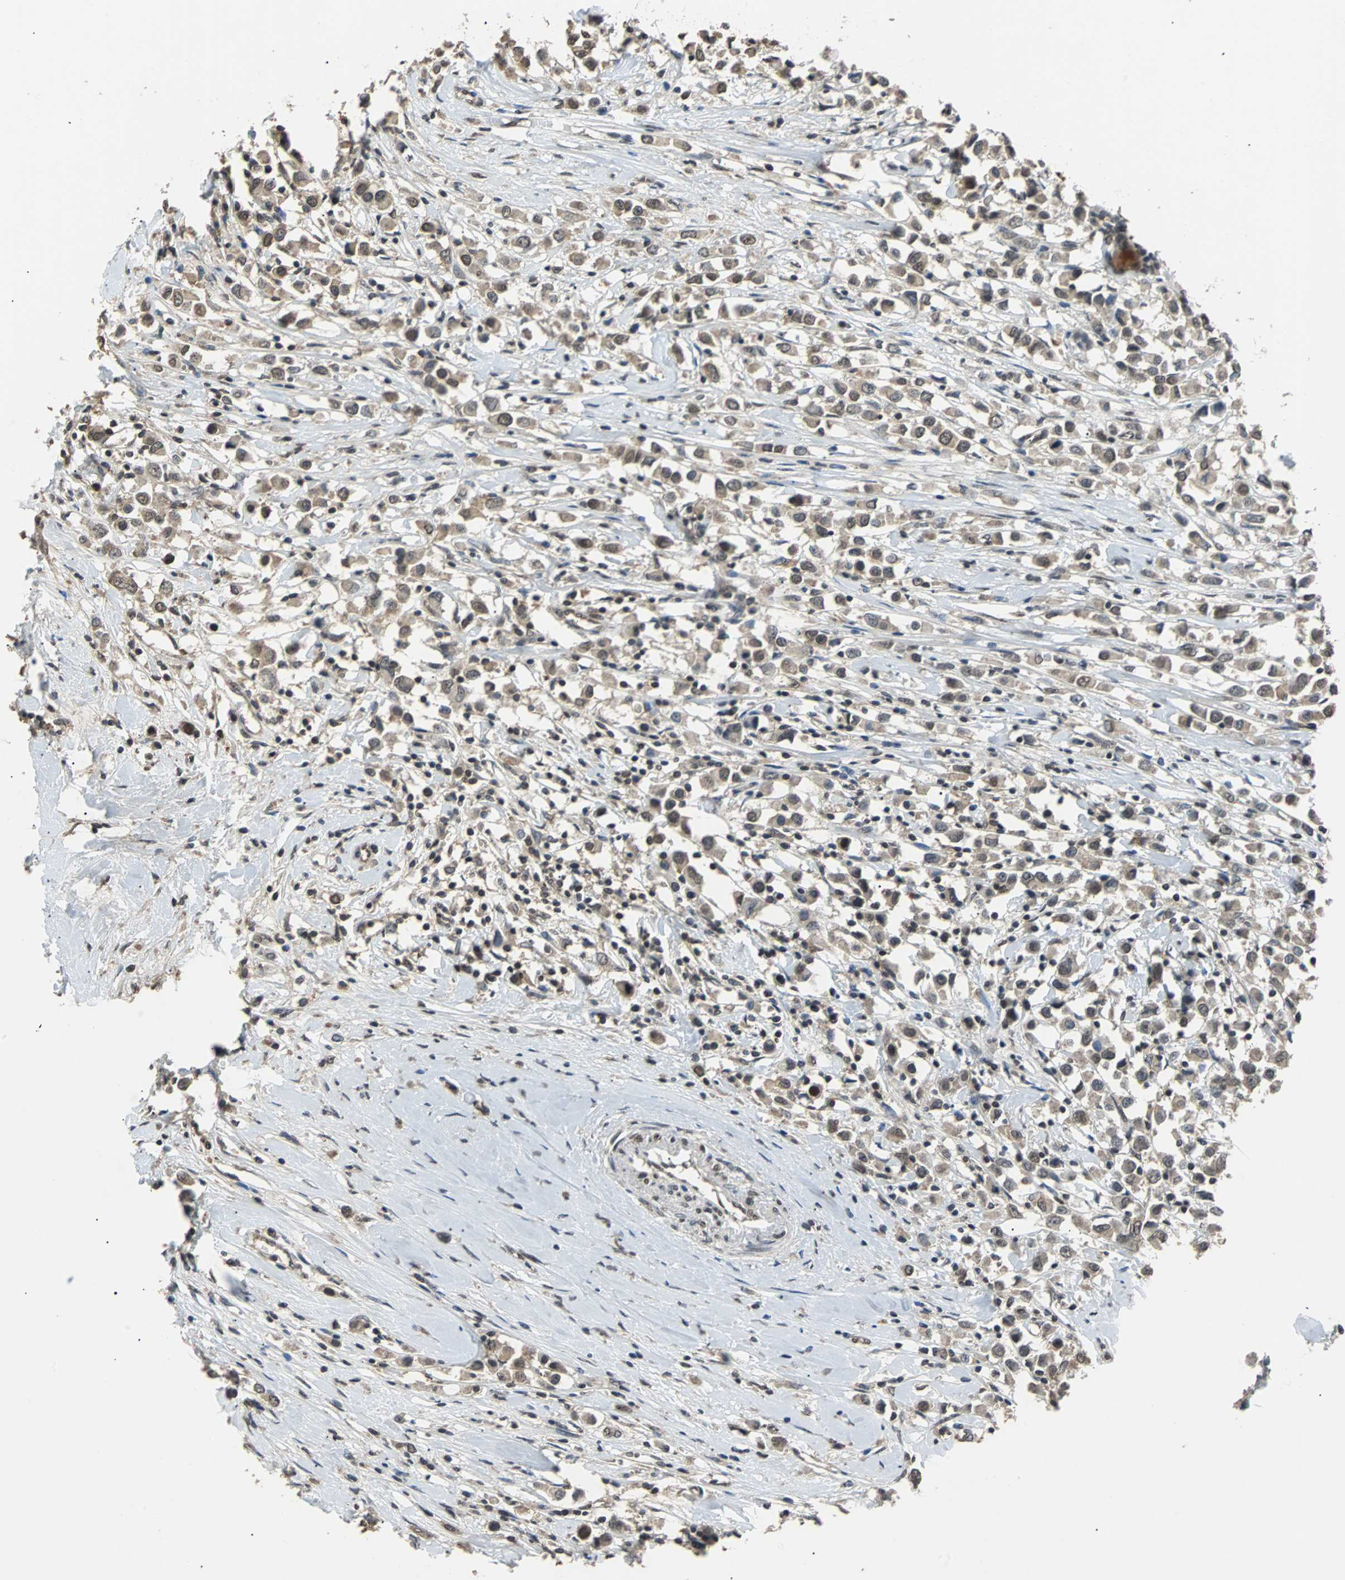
{"staining": {"intensity": "weak", "quantity": ">75%", "location": "cytoplasmic/membranous,nuclear"}, "tissue": "breast cancer", "cell_type": "Tumor cells", "image_type": "cancer", "snomed": [{"axis": "morphology", "description": "Duct carcinoma"}, {"axis": "topography", "description": "Breast"}], "caption": "Immunohistochemistry (IHC) (DAB (3,3'-diaminobenzidine)) staining of human breast cancer displays weak cytoplasmic/membranous and nuclear protein positivity in about >75% of tumor cells.", "gene": "PHC1", "patient": {"sex": "female", "age": 61}}